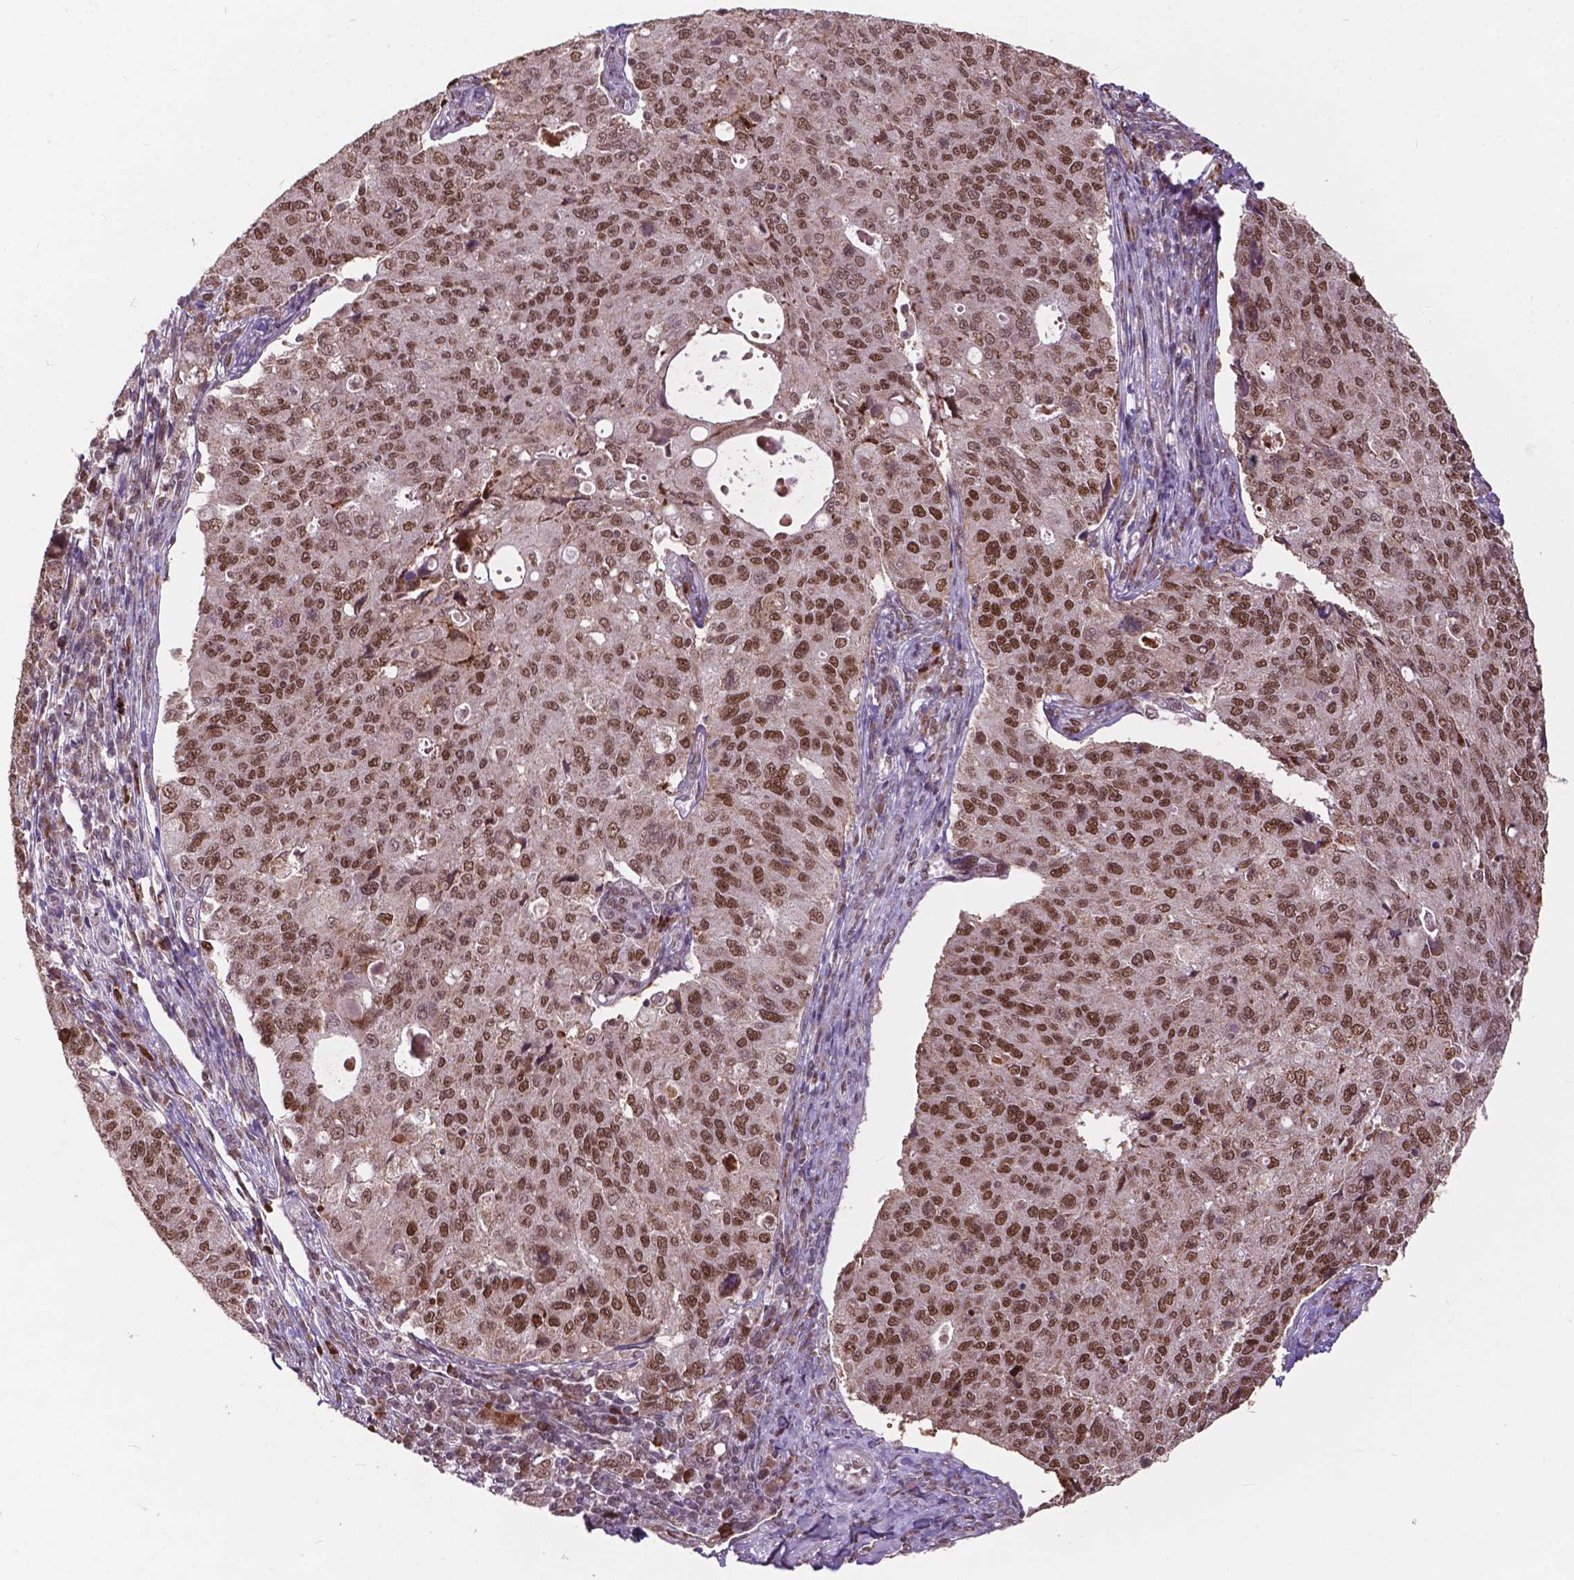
{"staining": {"intensity": "strong", "quantity": "25%-75%", "location": "nuclear"}, "tissue": "endometrial cancer", "cell_type": "Tumor cells", "image_type": "cancer", "snomed": [{"axis": "morphology", "description": "Adenocarcinoma, NOS"}, {"axis": "topography", "description": "Endometrium"}], "caption": "Tumor cells display strong nuclear positivity in approximately 25%-75% of cells in adenocarcinoma (endometrial).", "gene": "MSH2", "patient": {"sex": "female", "age": 43}}